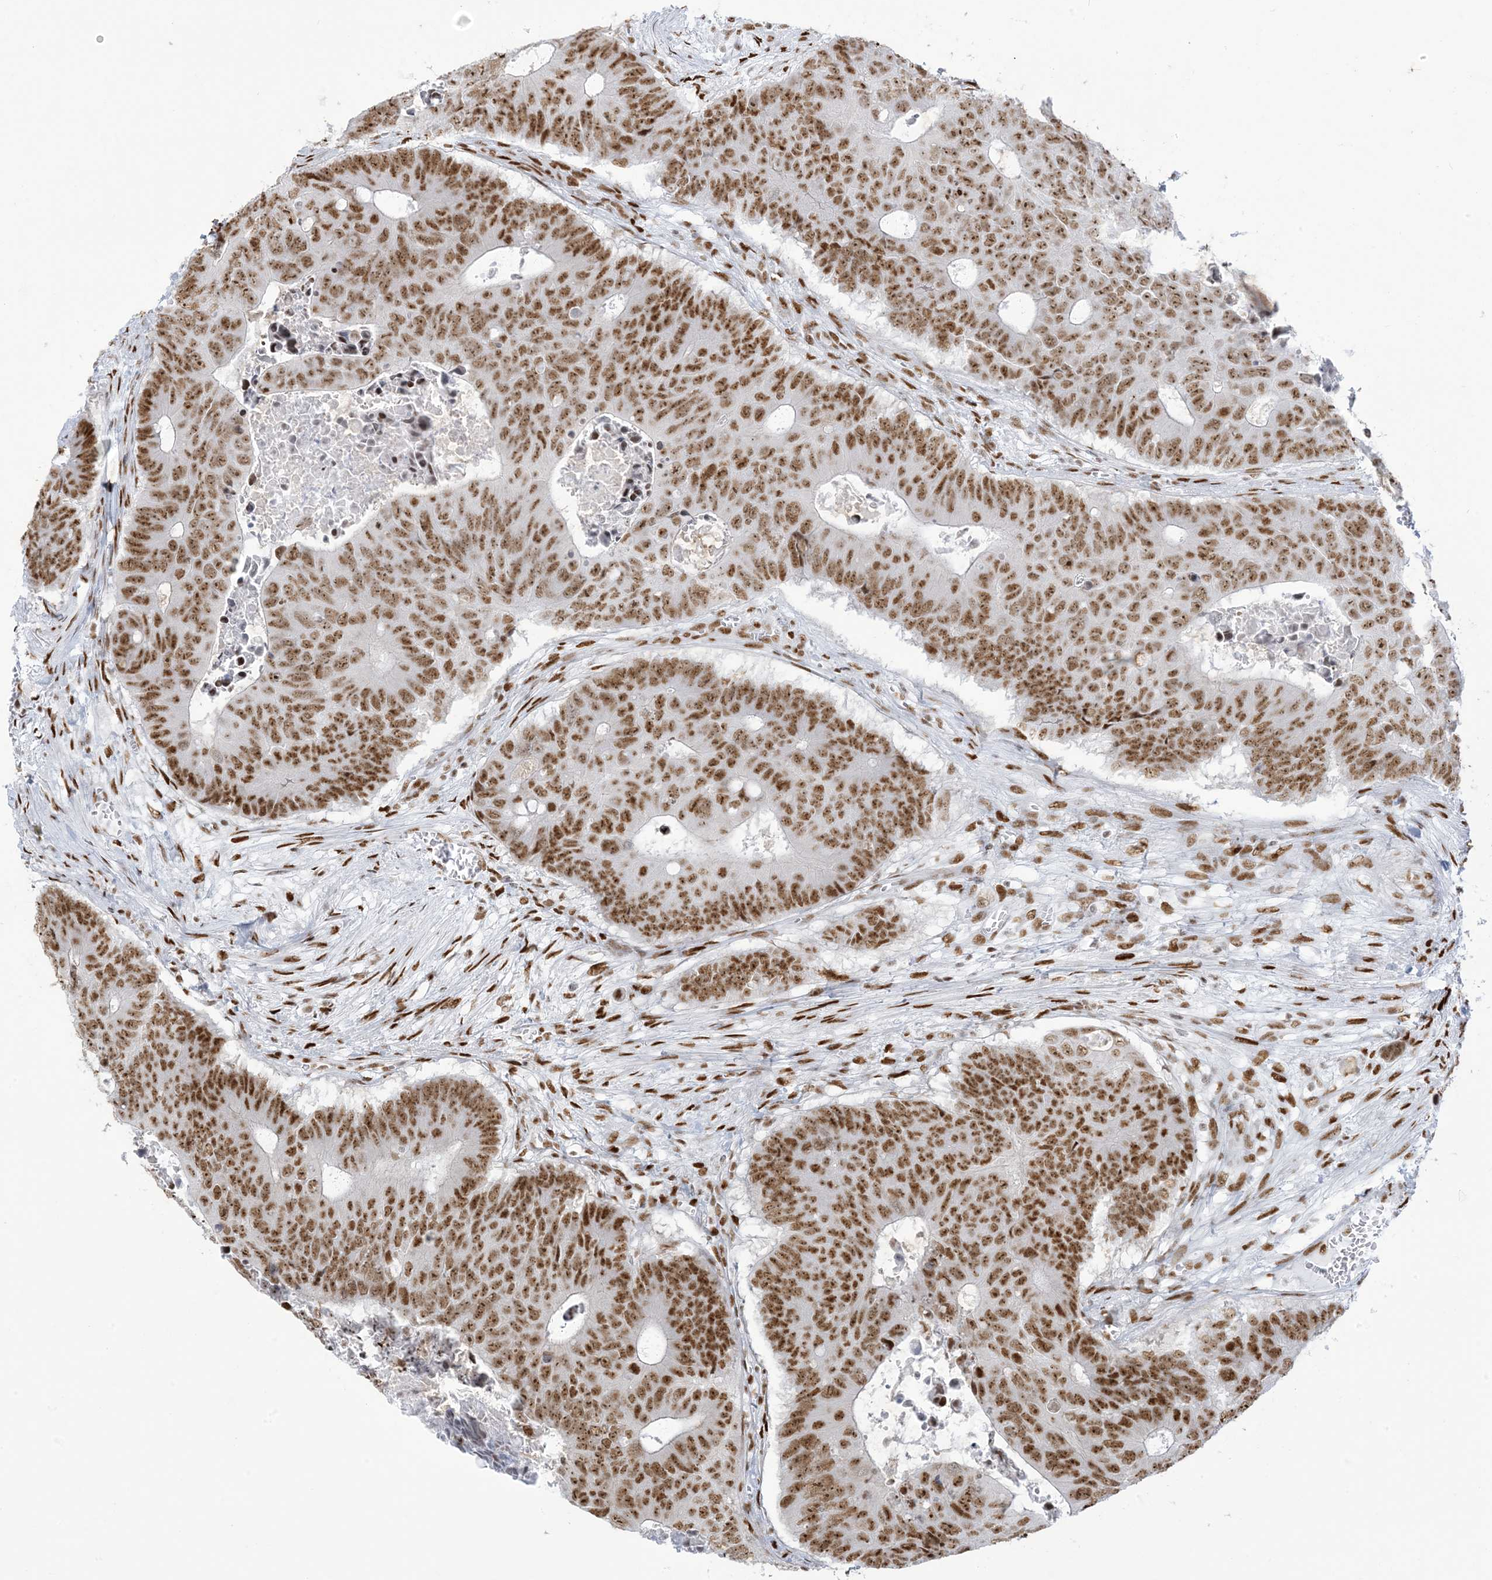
{"staining": {"intensity": "strong", "quantity": ">75%", "location": "nuclear"}, "tissue": "colorectal cancer", "cell_type": "Tumor cells", "image_type": "cancer", "snomed": [{"axis": "morphology", "description": "Adenocarcinoma, NOS"}, {"axis": "topography", "description": "Colon"}], "caption": "Strong nuclear expression is present in about >75% of tumor cells in colorectal cancer. The staining was performed using DAB, with brown indicating positive protein expression. Nuclei are stained blue with hematoxylin.", "gene": "STAG1", "patient": {"sex": "male", "age": 87}}